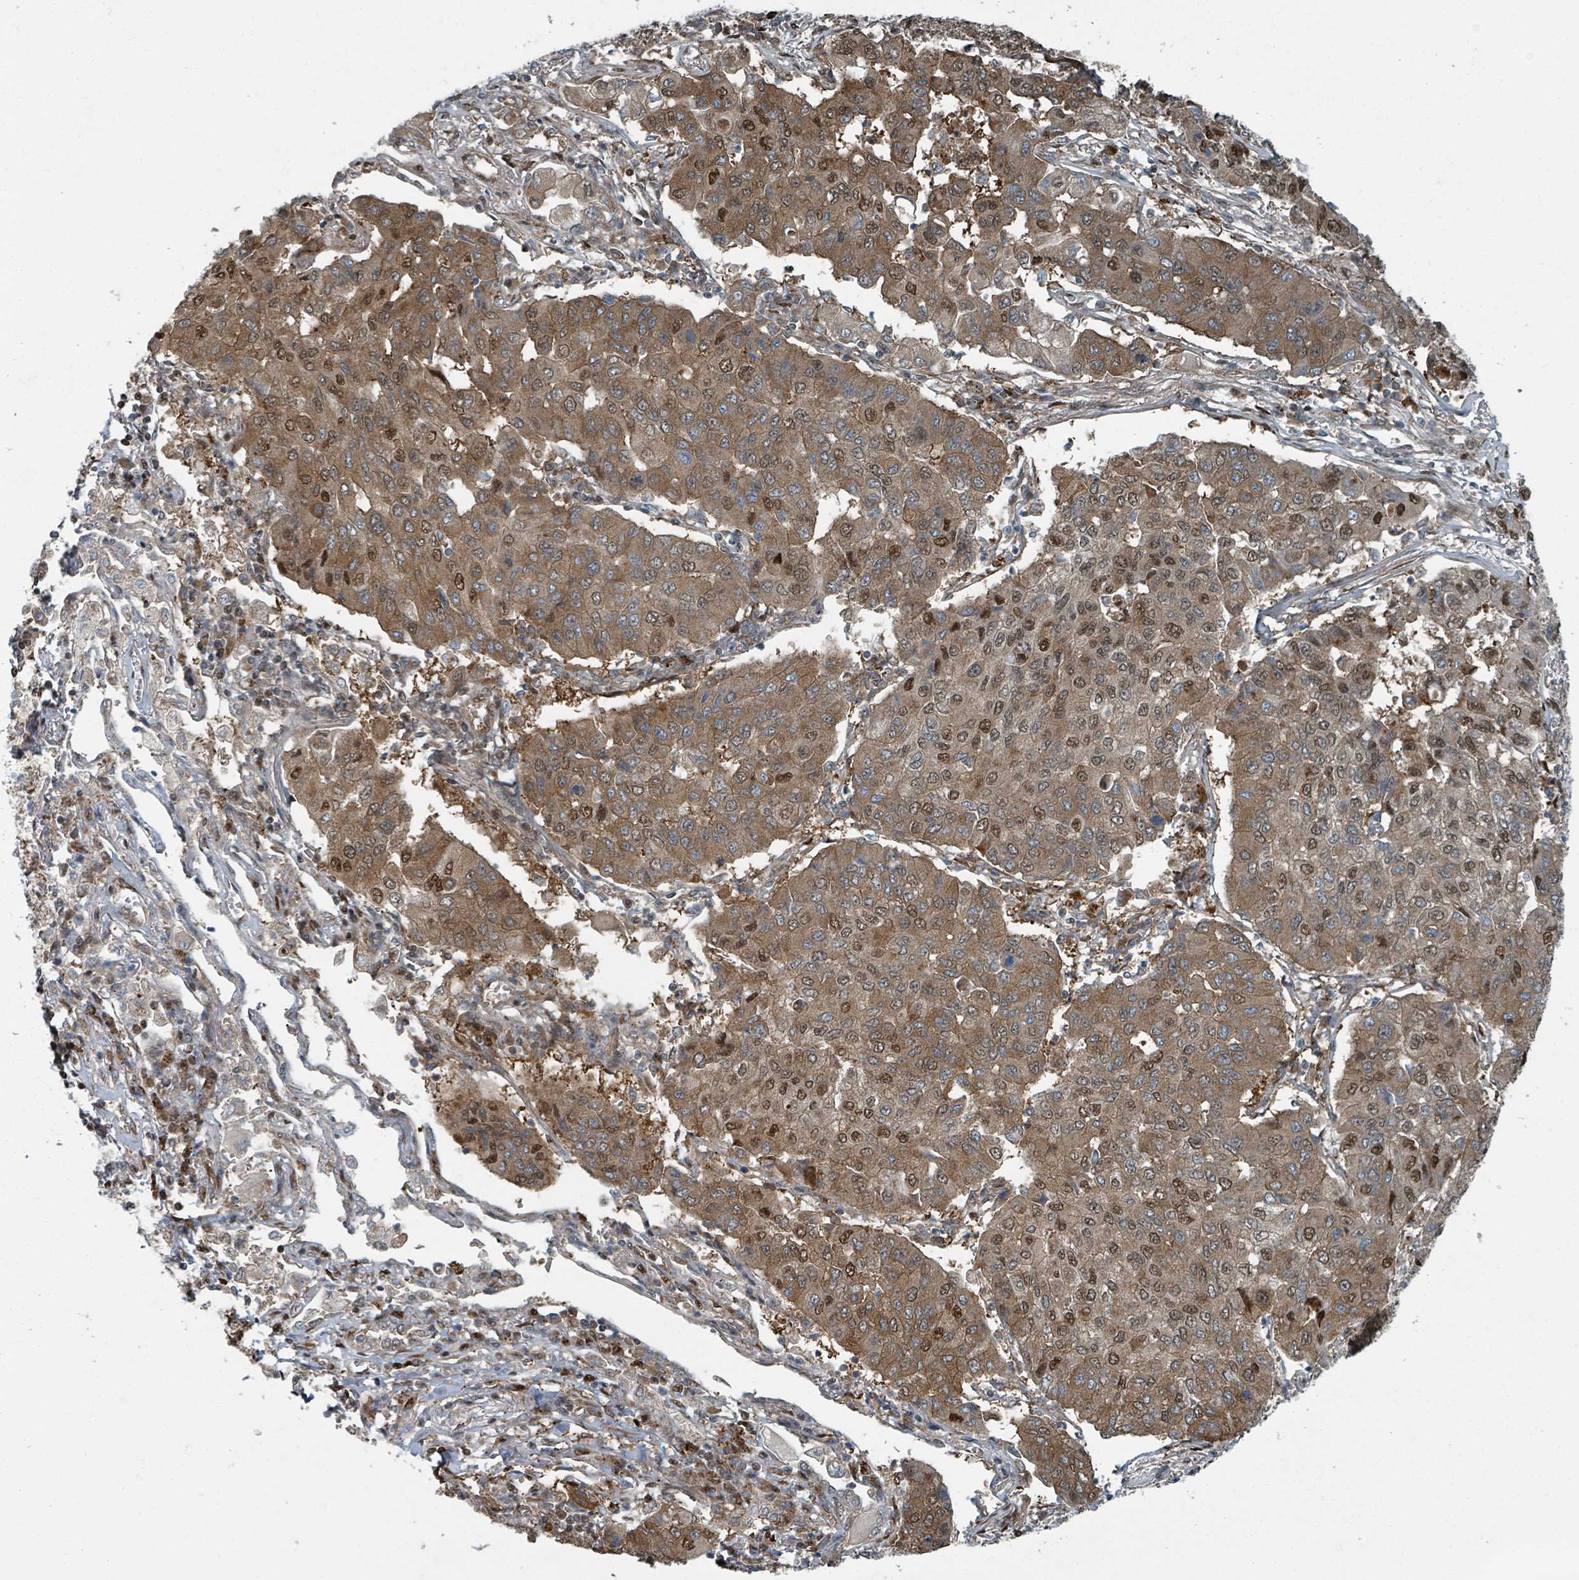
{"staining": {"intensity": "moderate", "quantity": ">75%", "location": "cytoplasmic/membranous,nuclear"}, "tissue": "lung cancer", "cell_type": "Tumor cells", "image_type": "cancer", "snomed": [{"axis": "morphology", "description": "Squamous cell carcinoma, NOS"}, {"axis": "topography", "description": "Lung"}], "caption": "Tumor cells show medium levels of moderate cytoplasmic/membranous and nuclear positivity in about >75% of cells in human squamous cell carcinoma (lung).", "gene": "RHPN2", "patient": {"sex": "male", "age": 74}}